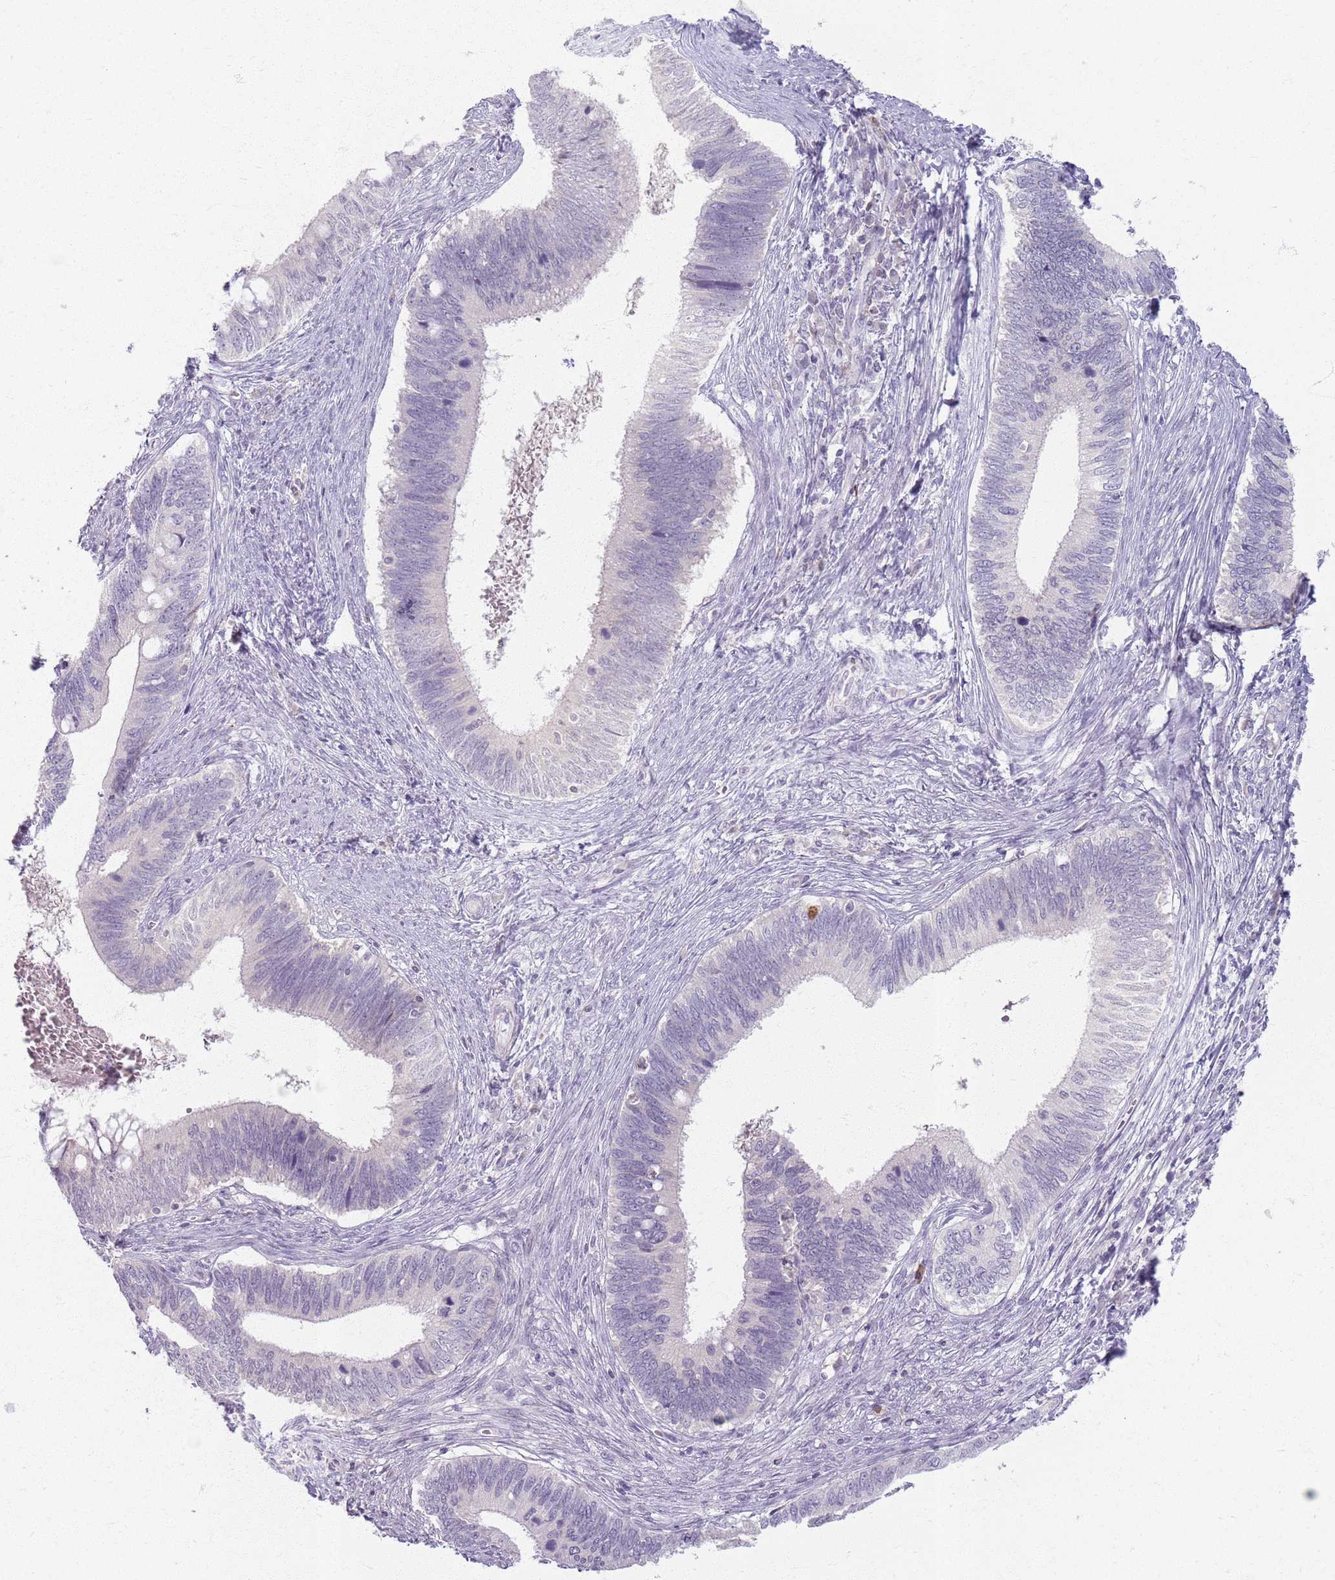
{"staining": {"intensity": "negative", "quantity": "none", "location": "none"}, "tissue": "cervical cancer", "cell_type": "Tumor cells", "image_type": "cancer", "snomed": [{"axis": "morphology", "description": "Adenocarcinoma, NOS"}, {"axis": "topography", "description": "Cervix"}], "caption": "Tumor cells are negative for brown protein staining in cervical cancer.", "gene": "CRIPT", "patient": {"sex": "female", "age": 42}}